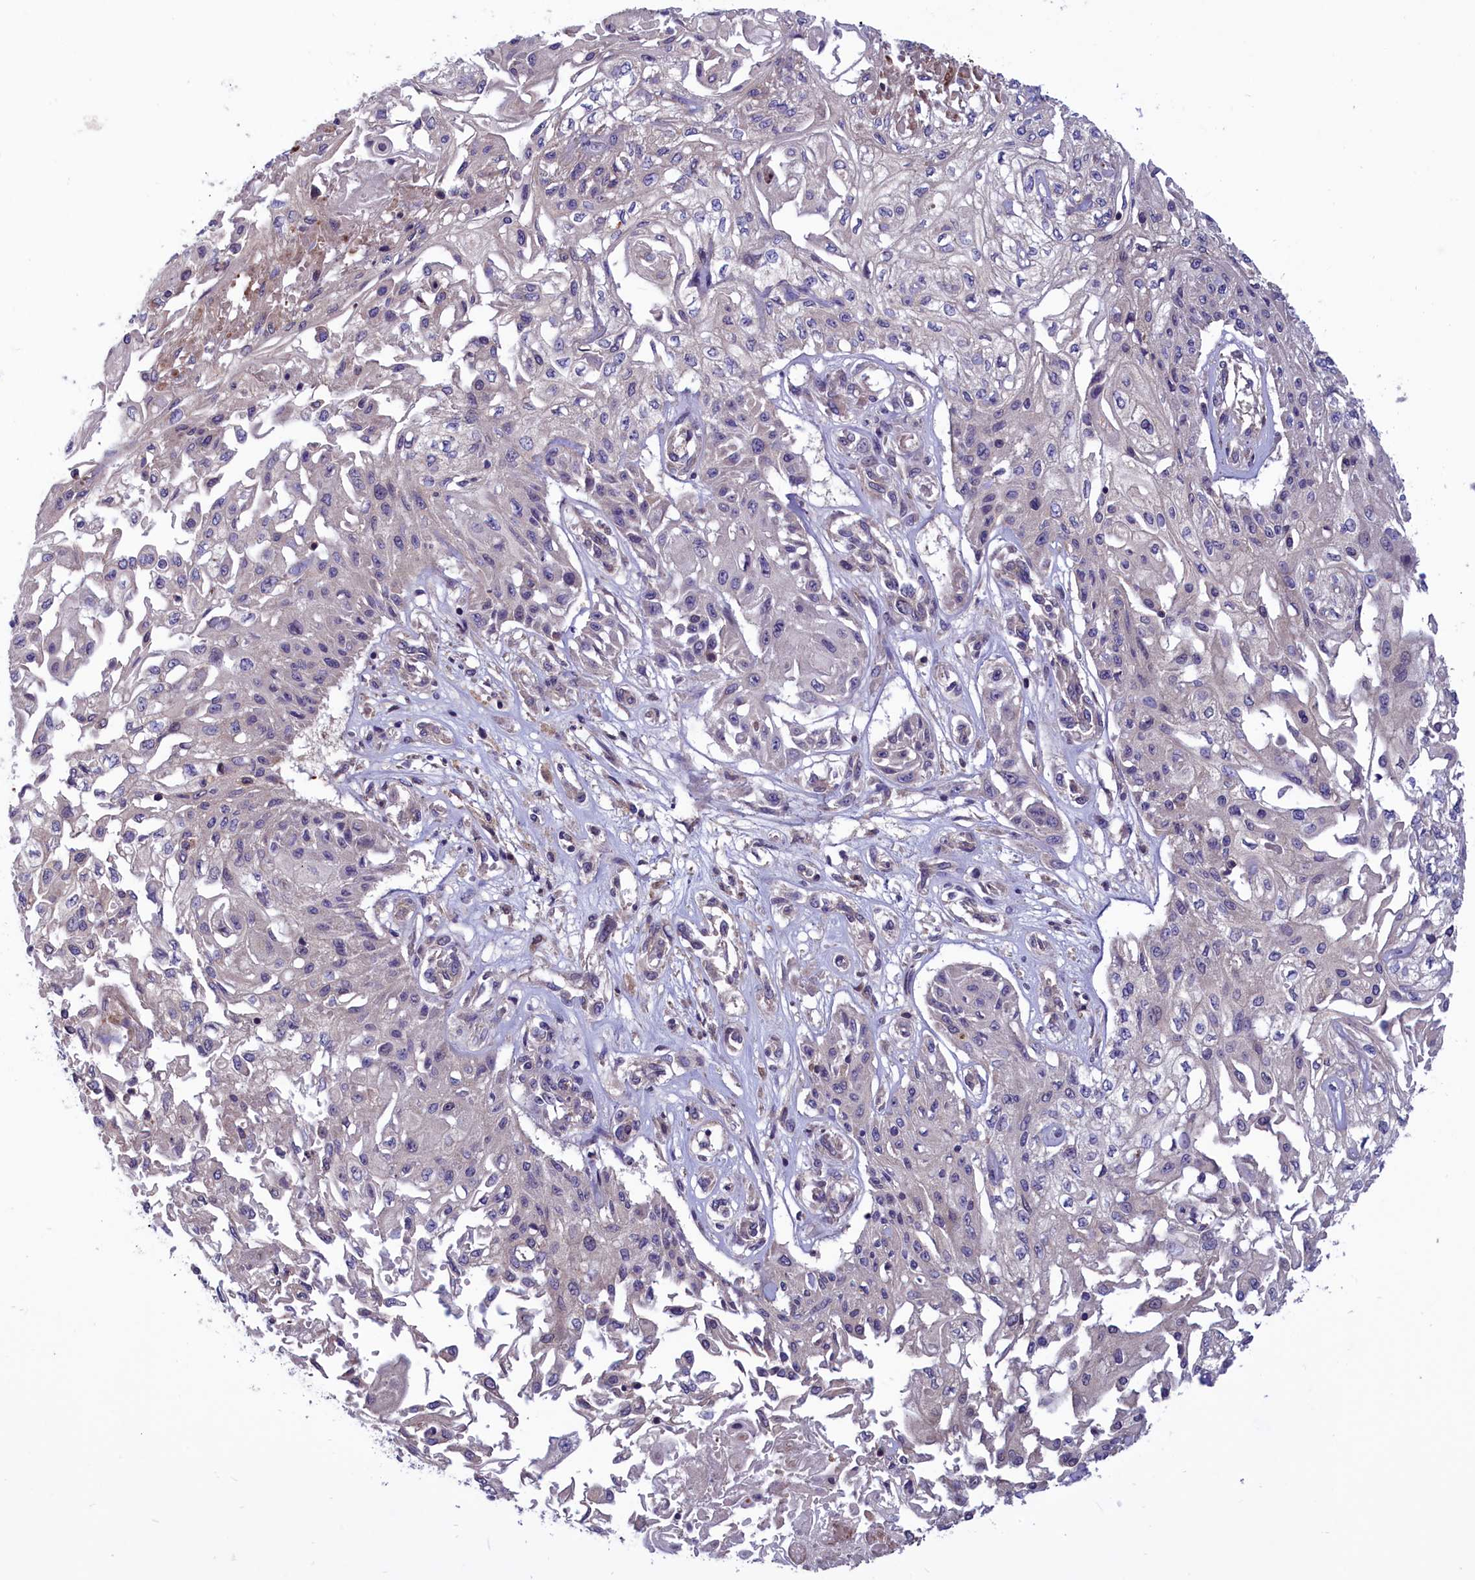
{"staining": {"intensity": "negative", "quantity": "none", "location": "none"}, "tissue": "skin cancer", "cell_type": "Tumor cells", "image_type": "cancer", "snomed": [{"axis": "morphology", "description": "Squamous cell carcinoma, NOS"}, {"axis": "morphology", "description": "Squamous cell carcinoma, metastatic, NOS"}, {"axis": "topography", "description": "Skin"}, {"axis": "topography", "description": "Lymph node"}], "caption": "This is an immunohistochemistry histopathology image of human skin cancer. There is no staining in tumor cells.", "gene": "AMDHD2", "patient": {"sex": "male", "age": 75}}